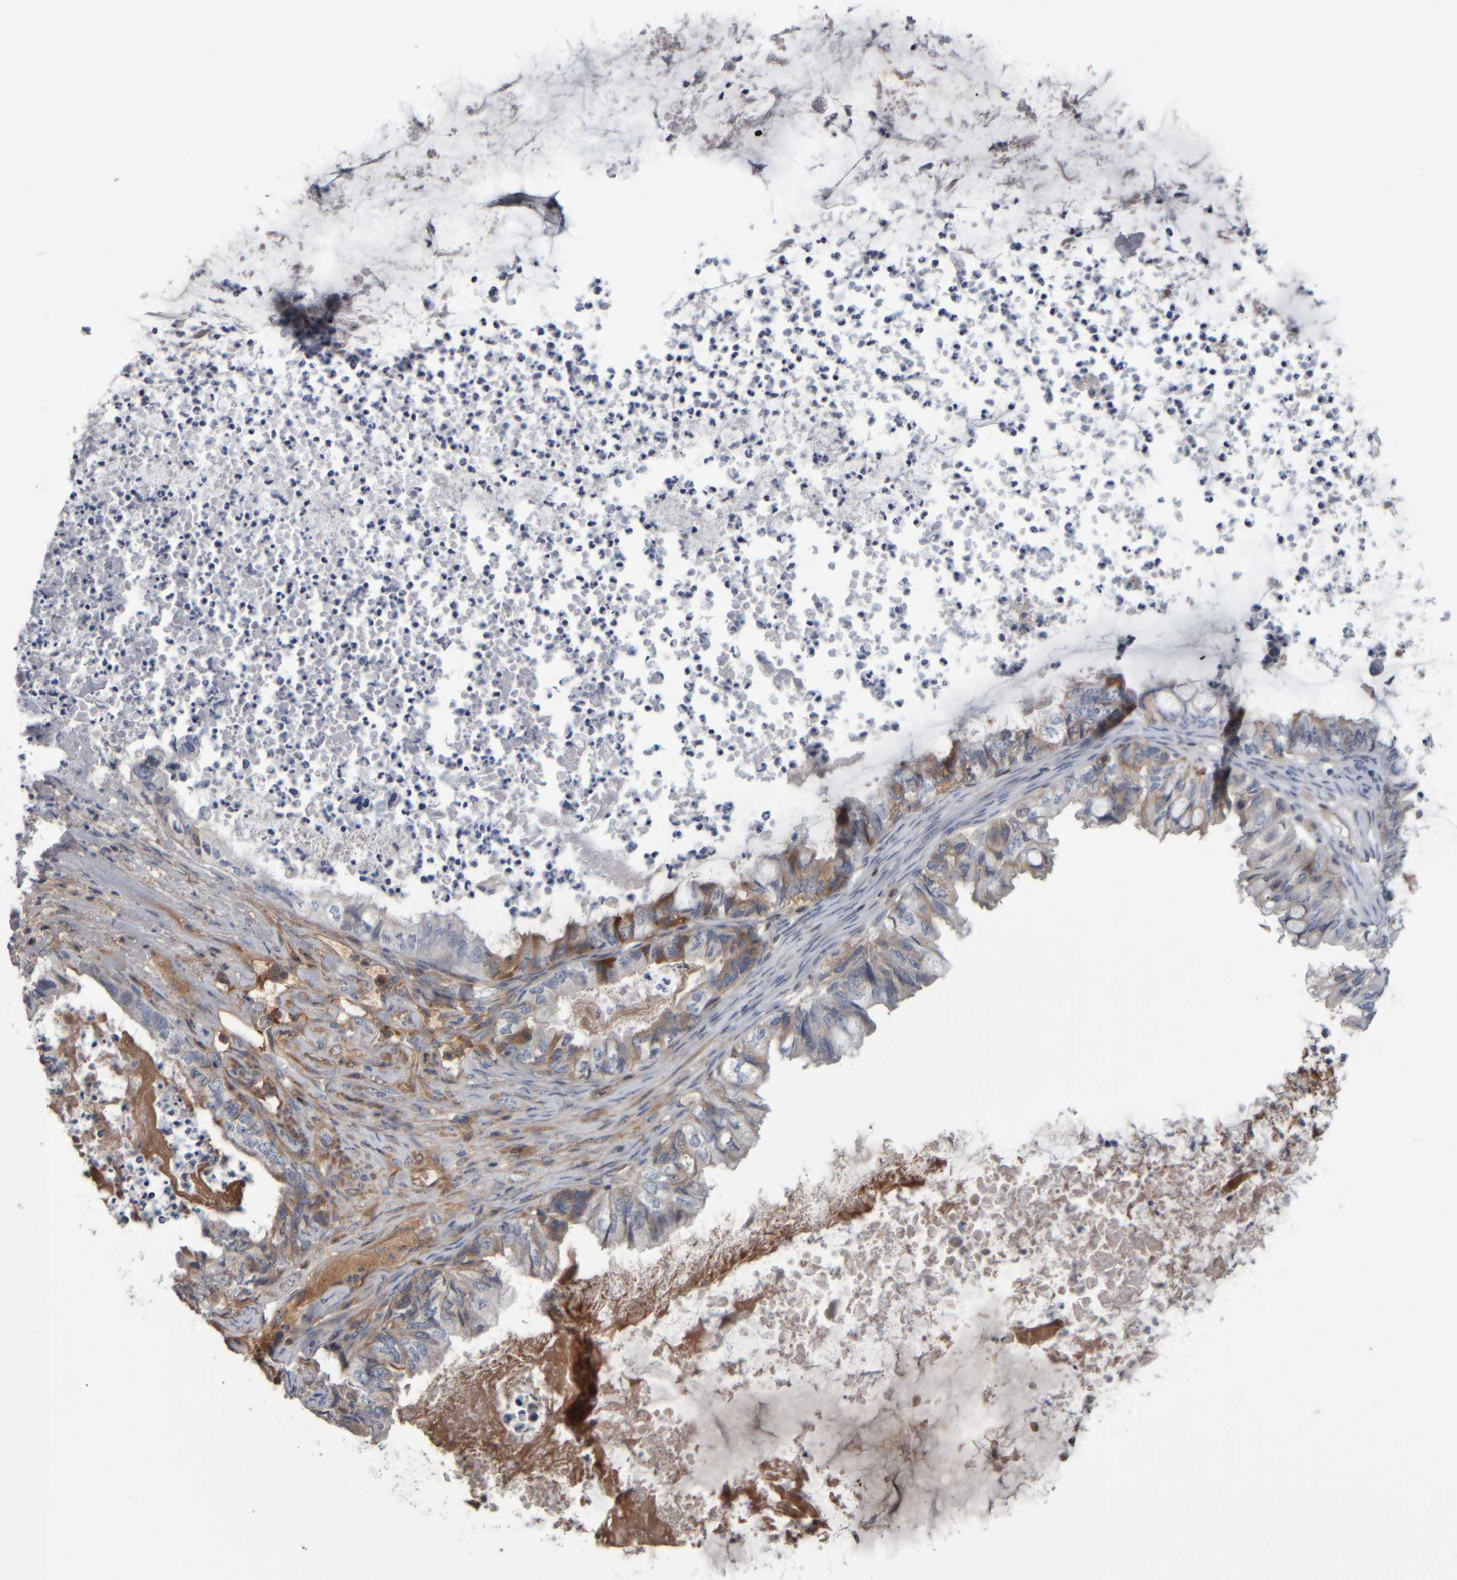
{"staining": {"intensity": "weak", "quantity": "25%-75%", "location": "cytoplasmic/membranous"}, "tissue": "ovarian cancer", "cell_type": "Tumor cells", "image_type": "cancer", "snomed": [{"axis": "morphology", "description": "Cystadenocarcinoma, mucinous, NOS"}, {"axis": "topography", "description": "Ovary"}], "caption": "Protein expression analysis of ovarian cancer shows weak cytoplasmic/membranous expression in approximately 25%-75% of tumor cells.", "gene": "CAVIN4", "patient": {"sex": "female", "age": 80}}